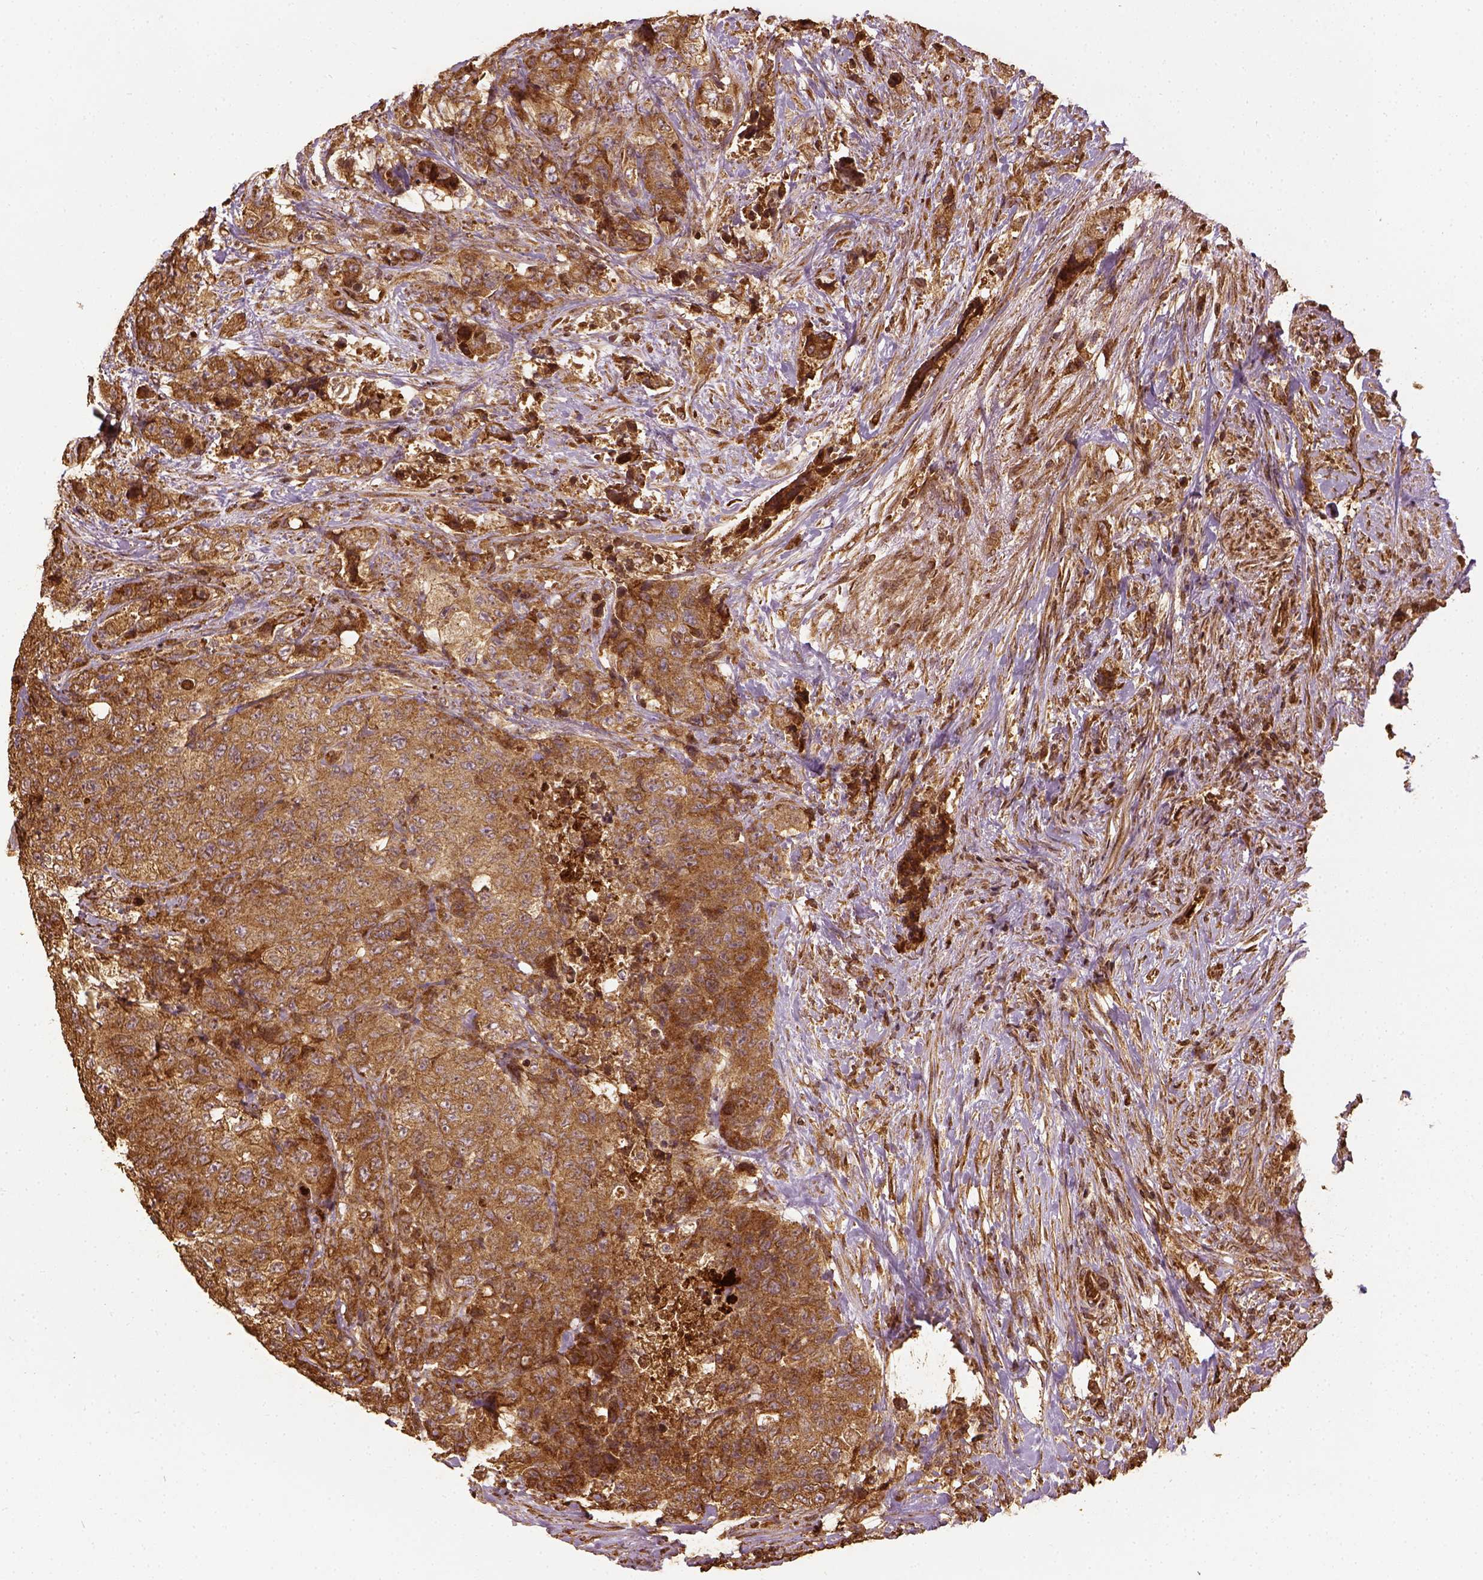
{"staining": {"intensity": "moderate", "quantity": ">75%", "location": "cytoplasmic/membranous"}, "tissue": "urothelial cancer", "cell_type": "Tumor cells", "image_type": "cancer", "snomed": [{"axis": "morphology", "description": "Urothelial carcinoma, High grade"}, {"axis": "topography", "description": "Urinary bladder"}], "caption": "Immunohistochemical staining of urothelial carcinoma (high-grade) shows moderate cytoplasmic/membranous protein positivity in approximately >75% of tumor cells.", "gene": "VEGFA", "patient": {"sex": "female", "age": 78}}